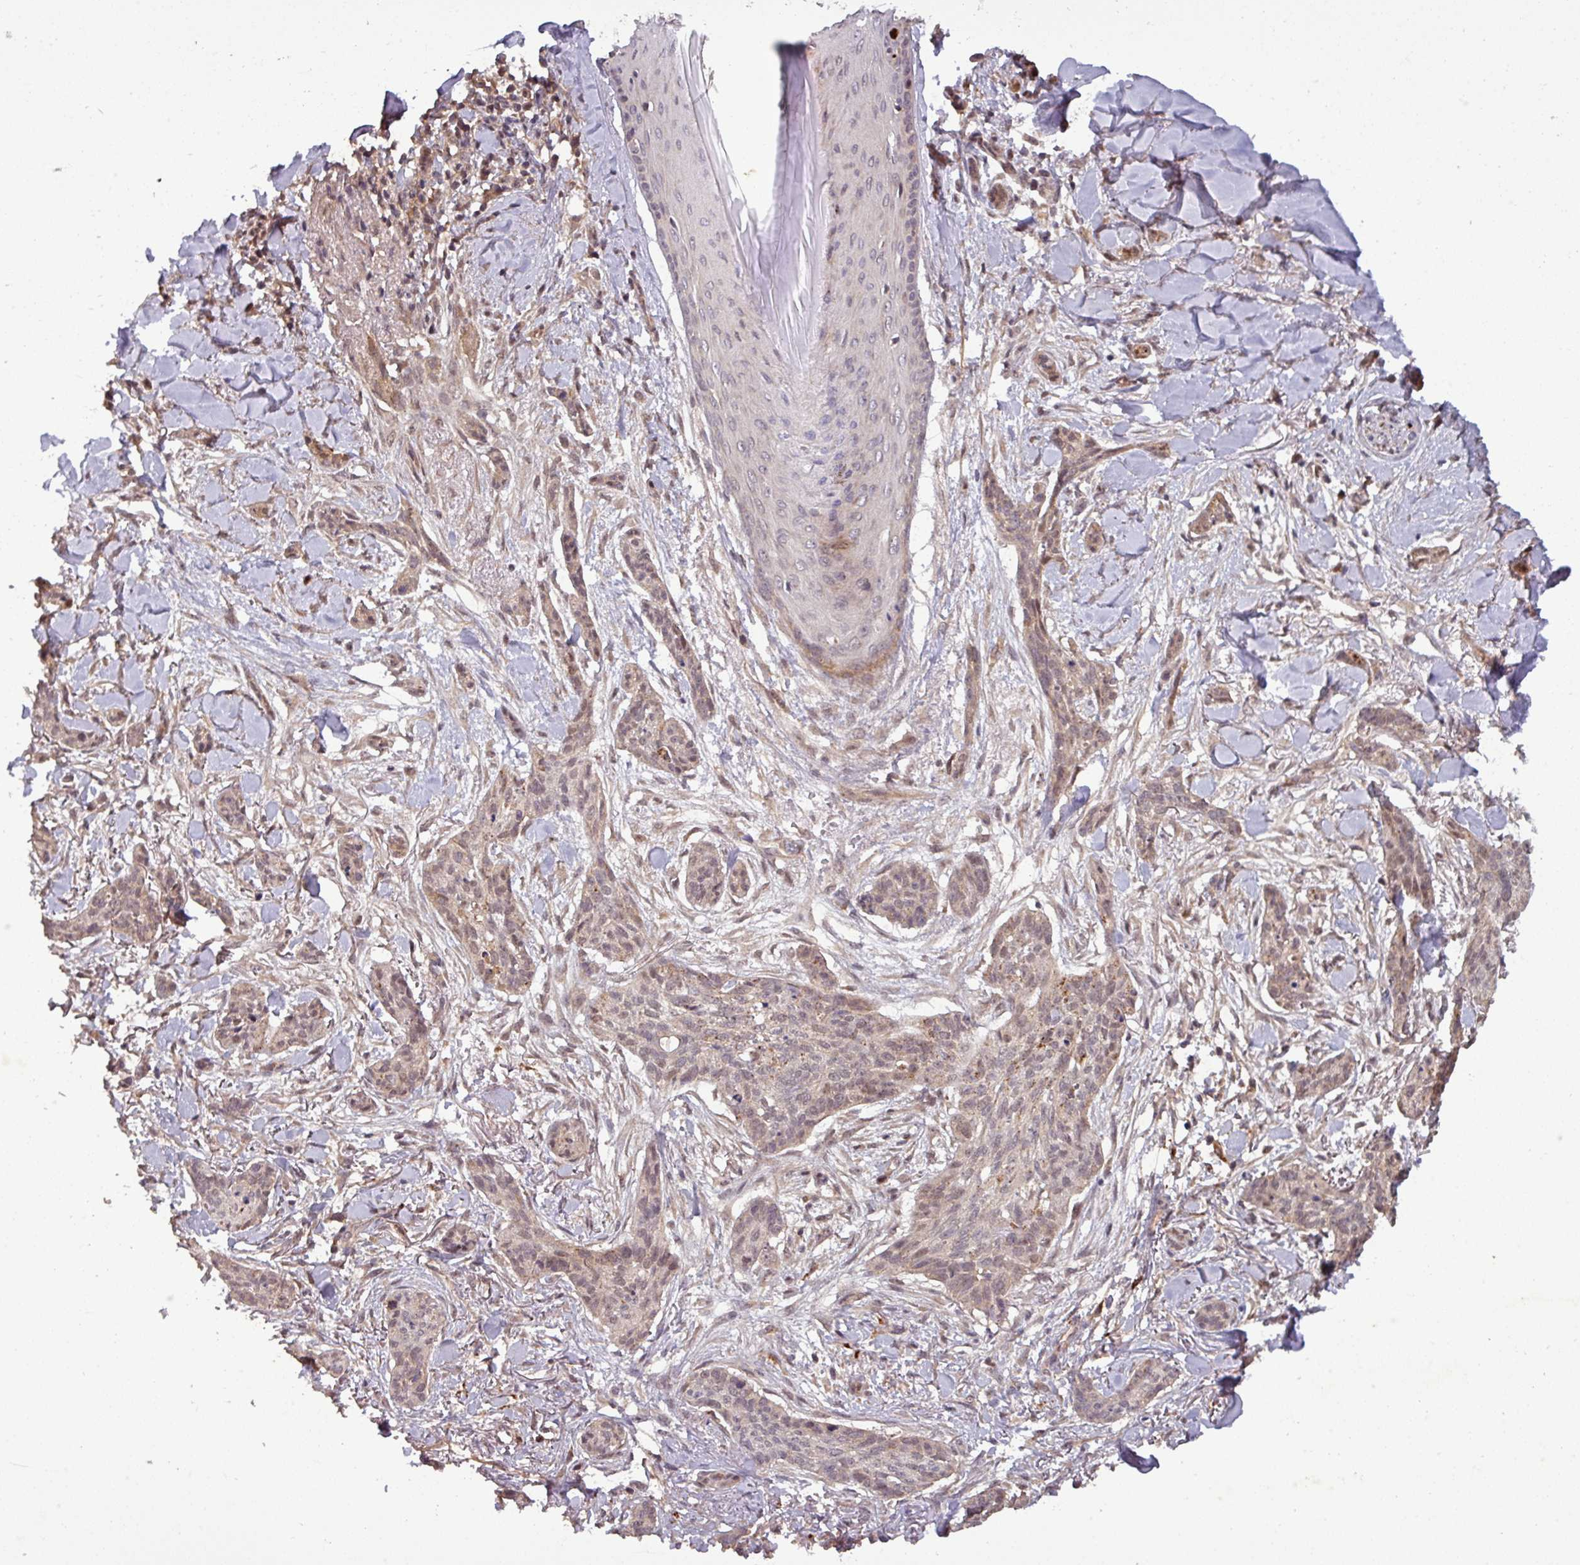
{"staining": {"intensity": "weak", "quantity": ">75%", "location": "cytoplasmic/membranous,nuclear"}, "tissue": "skin cancer", "cell_type": "Tumor cells", "image_type": "cancer", "snomed": [{"axis": "morphology", "description": "Basal cell carcinoma"}, {"axis": "topography", "description": "Skin"}], "caption": "Tumor cells display low levels of weak cytoplasmic/membranous and nuclear positivity in approximately >75% of cells in human skin cancer. (IHC, brightfield microscopy, high magnification).", "gene": "PUS1", "patient": {"sex": "male", "age": 52}}